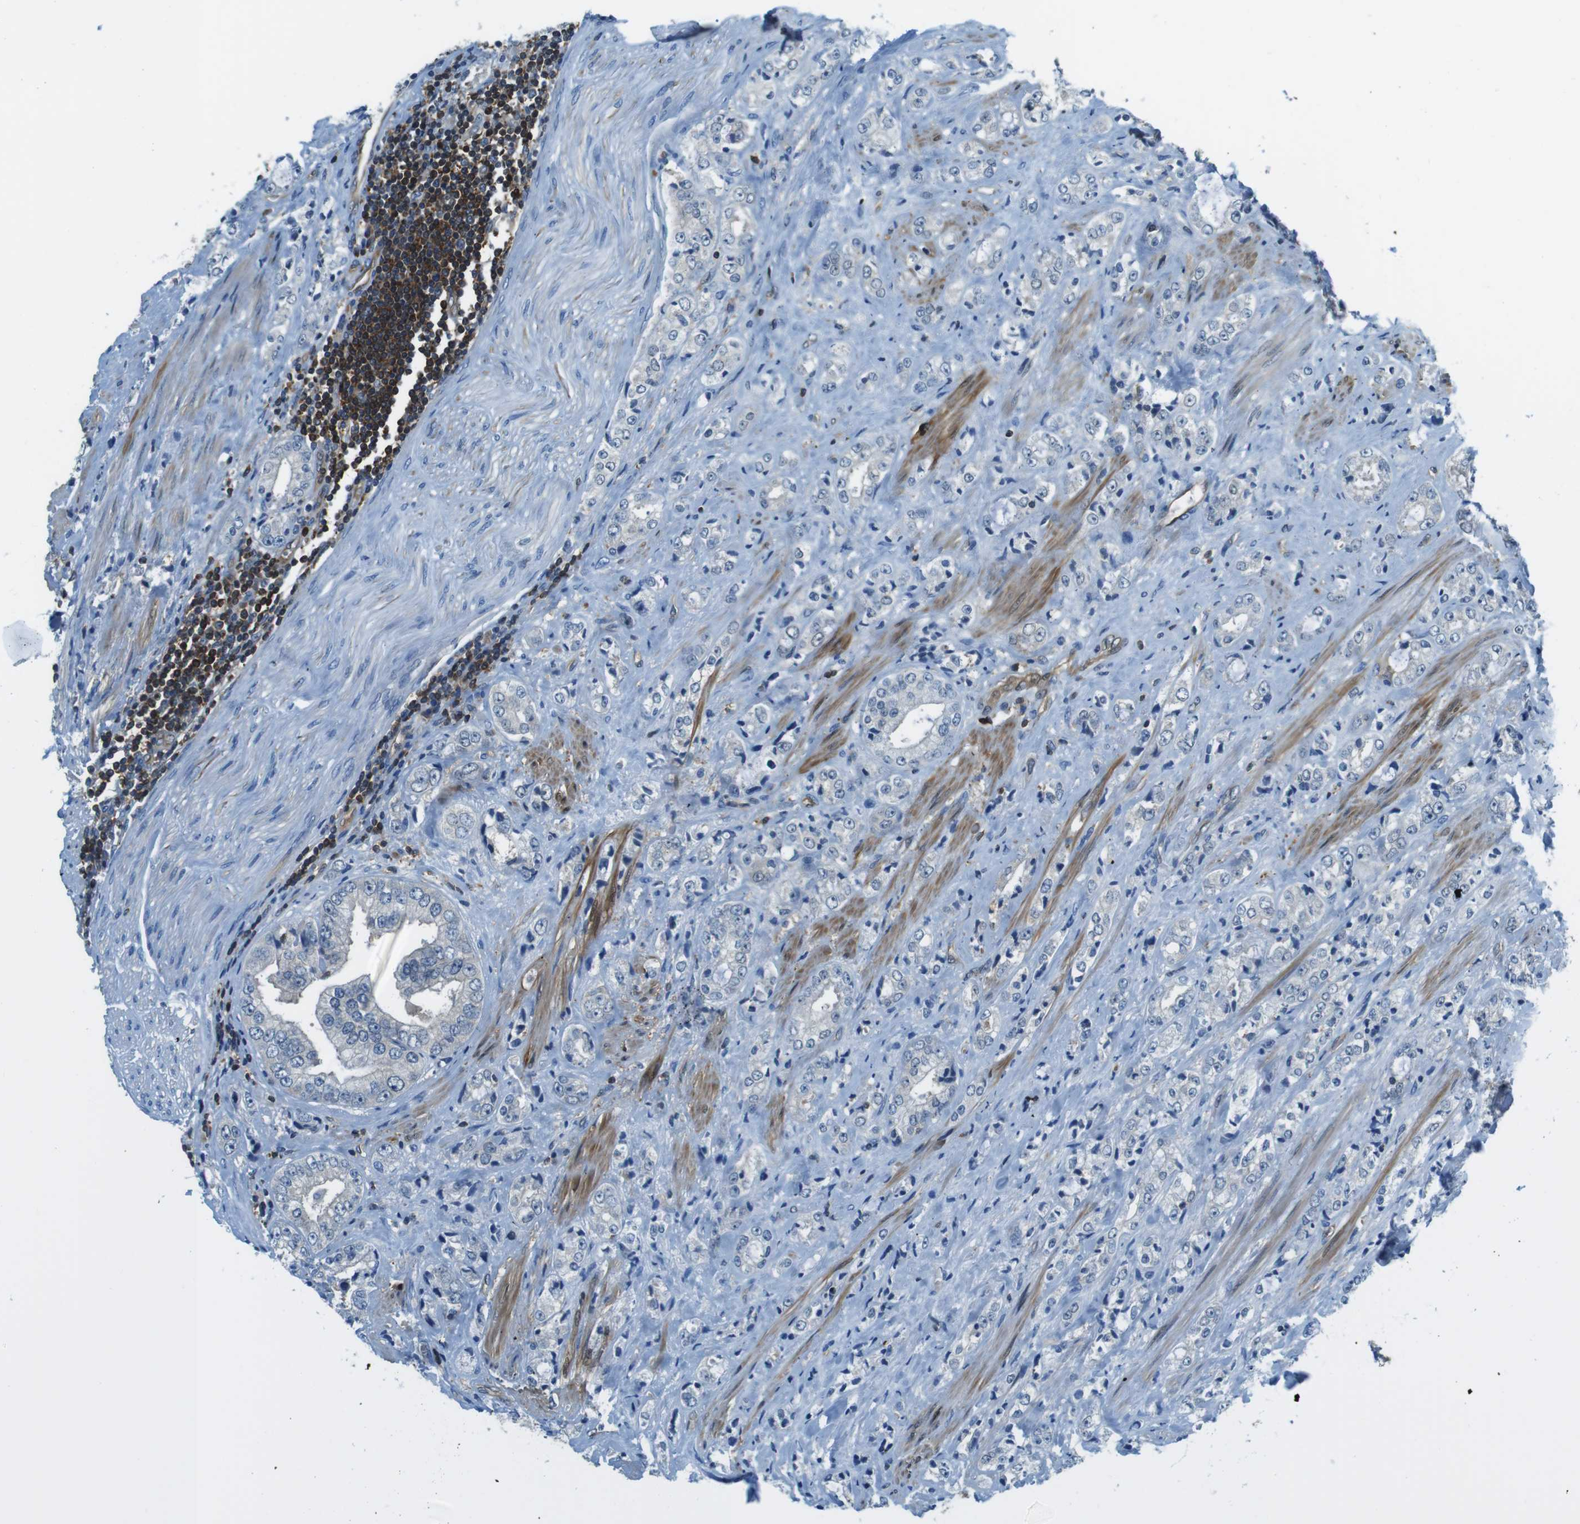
{"staining": {"intensity": "negative", "quantity": "none", "location": "none"}, "tissue": "prostate cancer", "cell_type": "Tumor cells", "image_type": "cancer", "snomed": [{"axis": "morphology", "description": "Adenocarcinoma, High grade"}, {"axis": "topography", "description": "Prostate"}], "caption": "Immunohistochemistry (IHC) of prostate cancer (adenocarcinoma (high-grade)) demonstrates no expression in tumor cells.", "gene": "TES", "patient": {"sex": "male", "age": 61}}